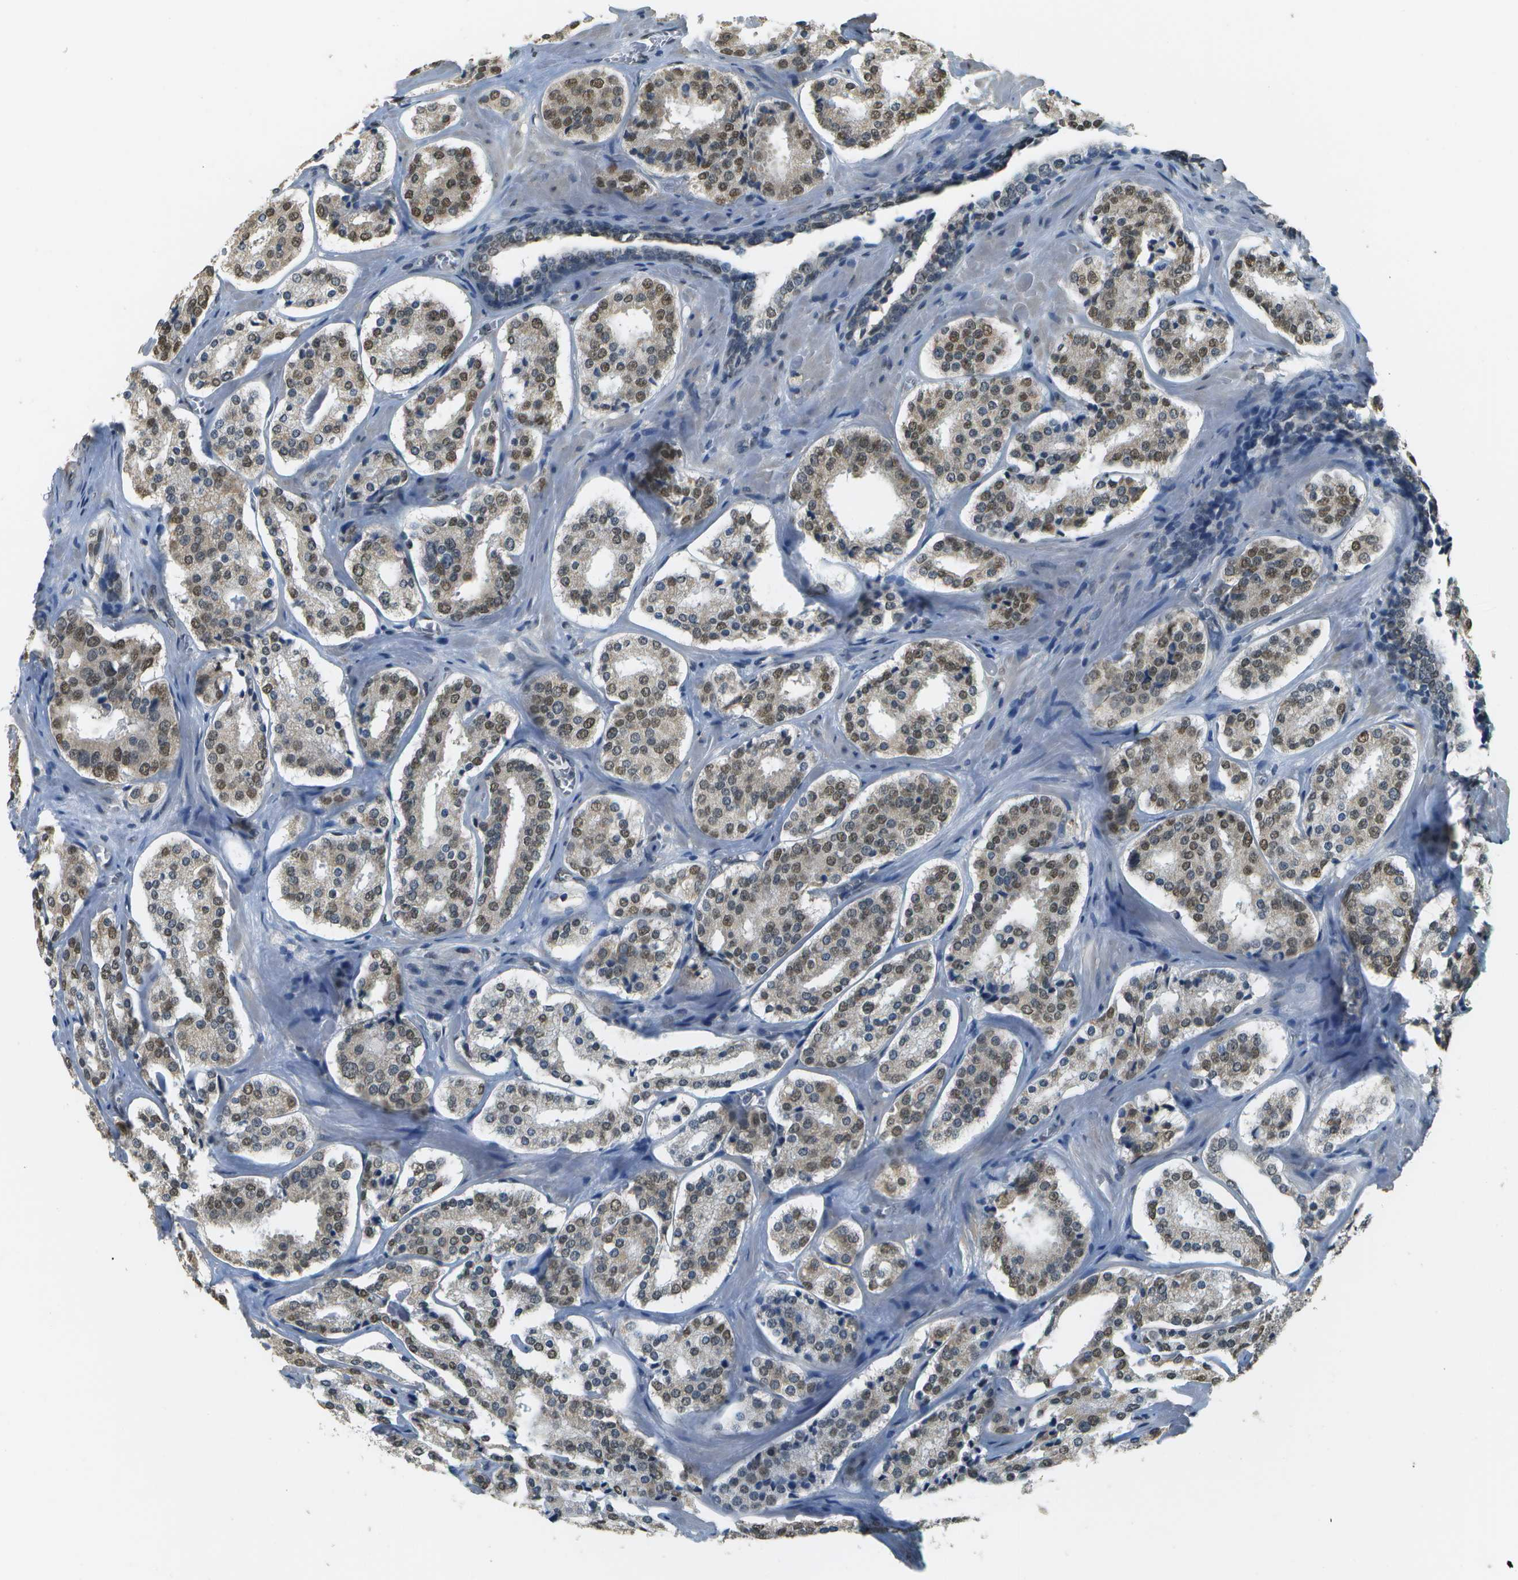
{"staining": {"intensity": "moderate", "quantity": ">75%", "location": "nuclear"}, "tissue": "prostate cancer", "cell_type": "Tumor cells", "image_type": "cancer", "snomed": [{"axis": "morphology", "description": "Adenocarcinoma, High grade"}, {"axis": "topography", "description": "Prostate"}], "caption": "Human prostate cancer (adenocarcinoma (high-grade)) stained with a protein marker reveals moderate staining in tumor cells.", "gene": "ABL2", "patient": {"sex": "male", "age": 60}}